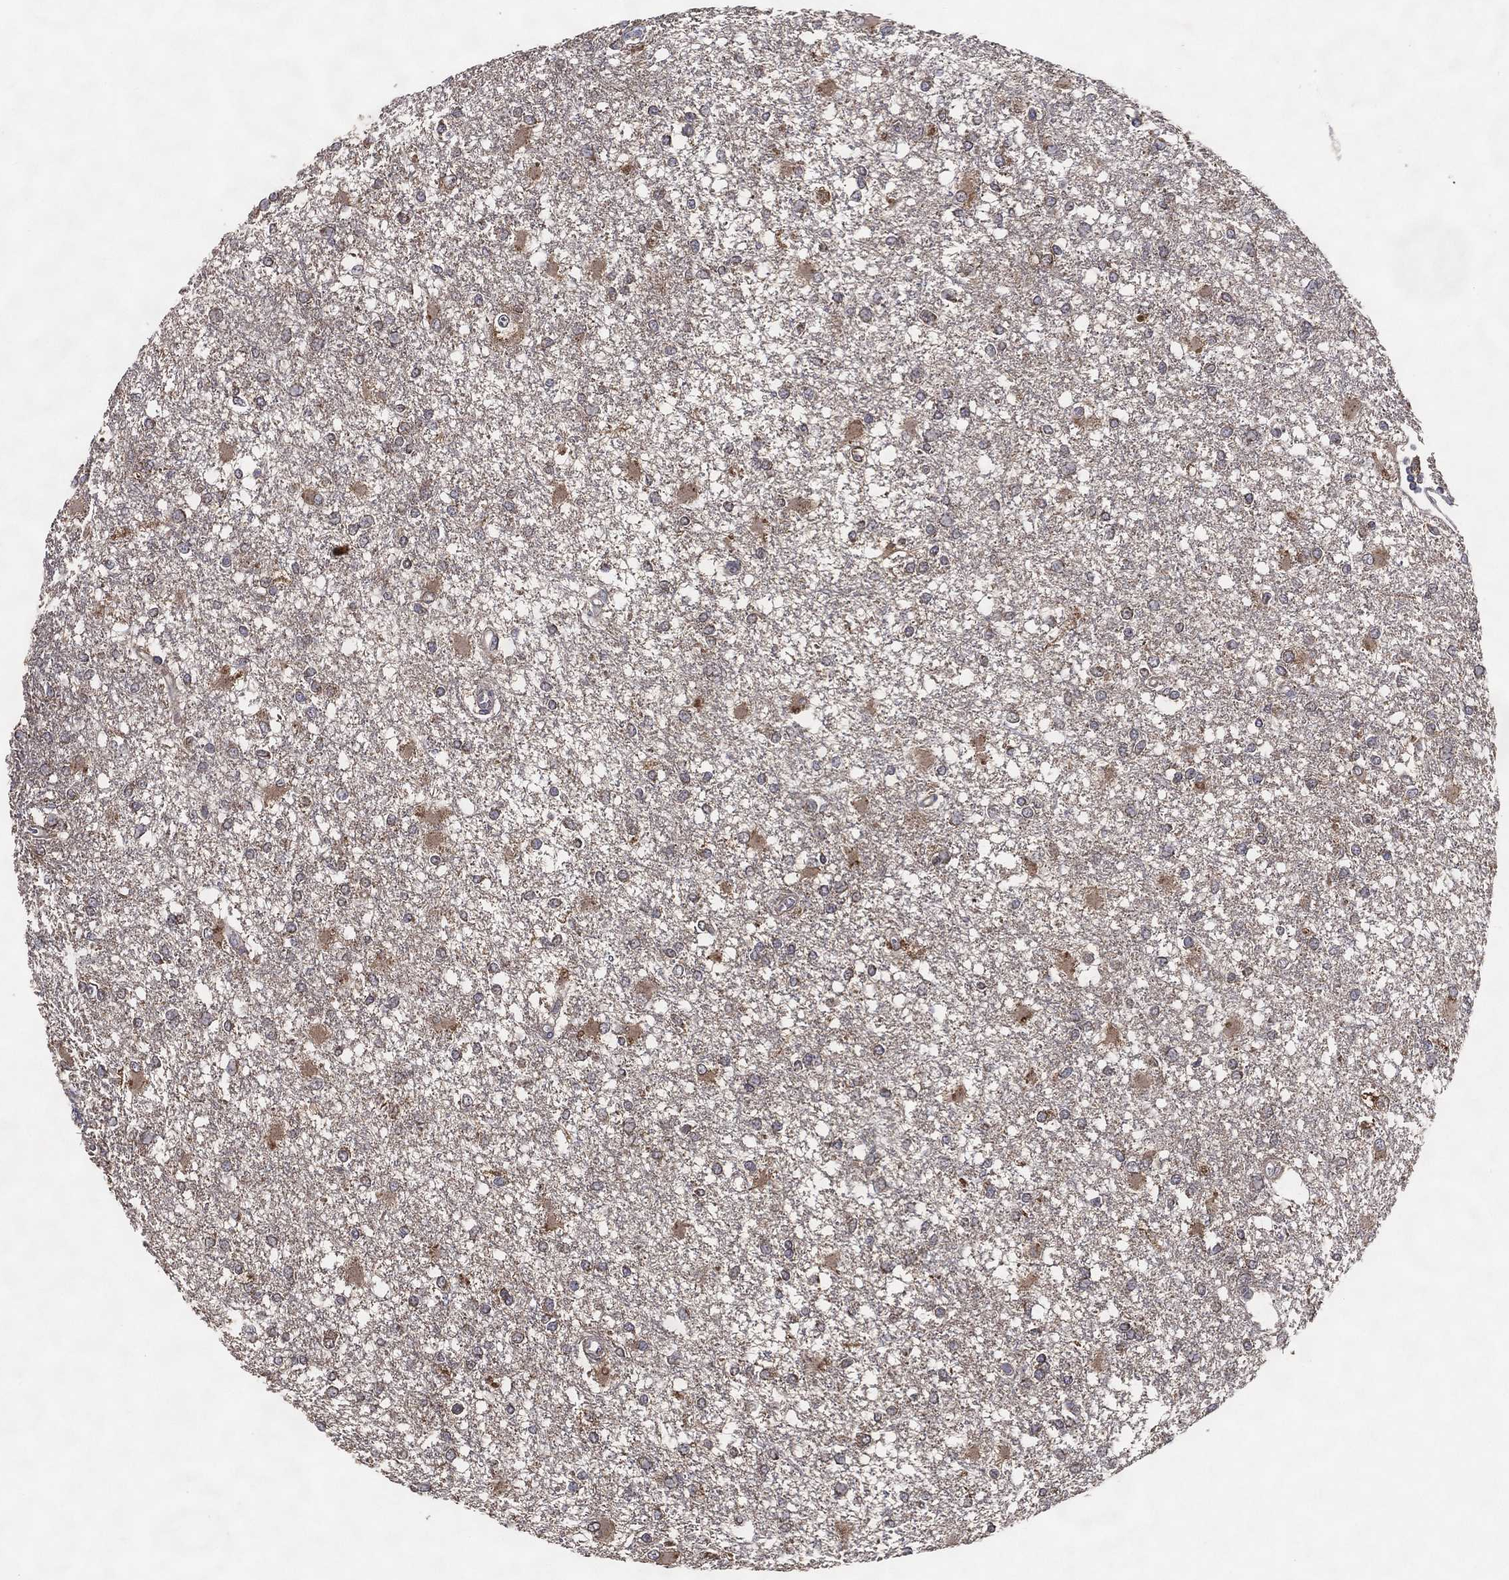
{"staining": {"intensity": "weak", "quantity": "<25%", "location": "cytoplasmic/membranous"}, "tissue": "glioma", "cell_type": "Tumor cells", "image_type": "cancer", "snomed": [{"axis": "morphology", "description": "Glioma, malignant, High grade"}, {"axis": "topography", "description": "Cerebral cortex"}], "caption": "The IHC photomicrograph has no significant positivity in tumor cells of glioma tissue.", "gene": "MT-ND1", "patient": {"sex": "male", "age": 79}}